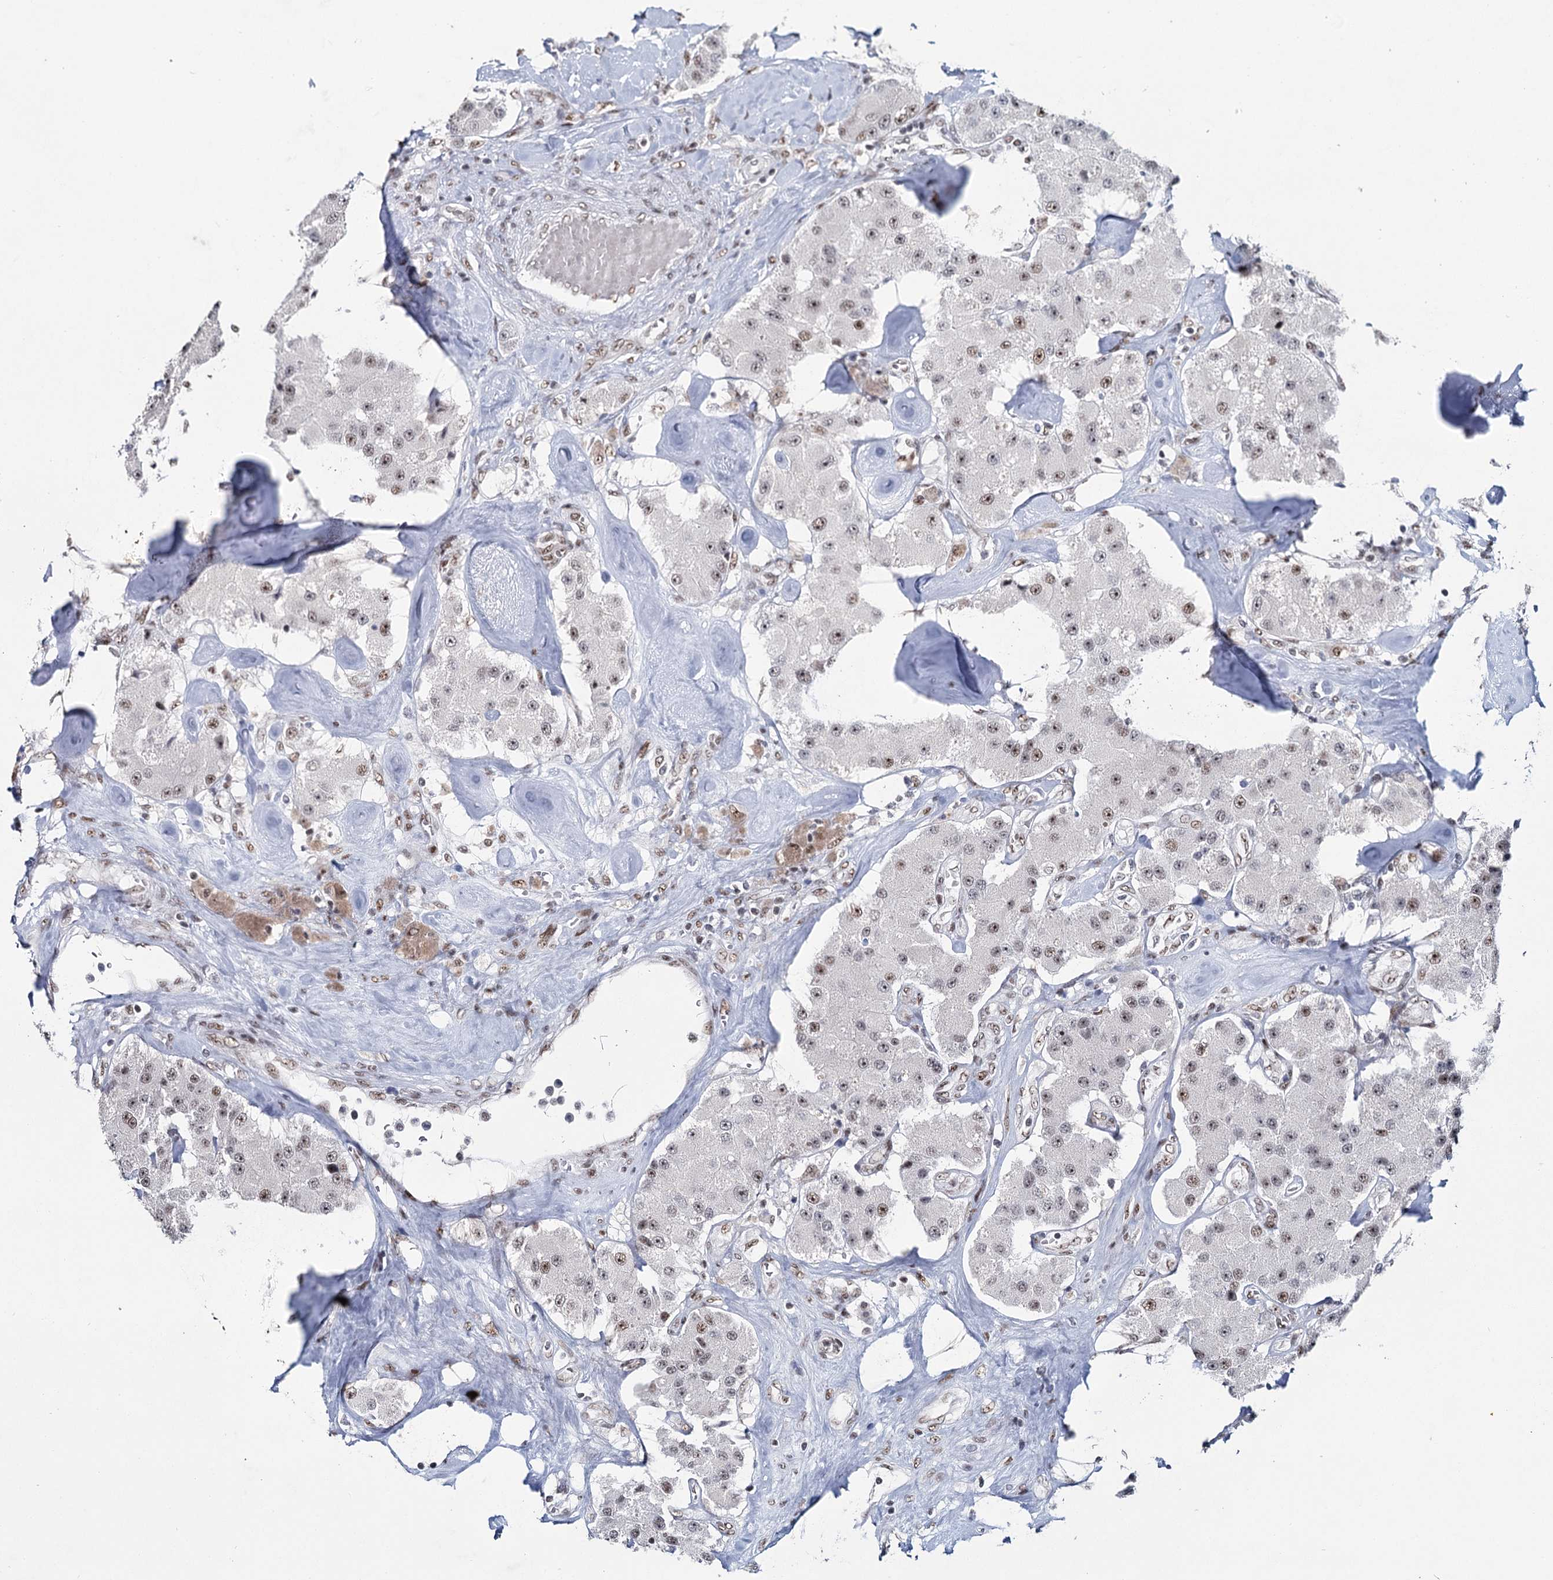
{"staining": {"intensity": "moderate", "quantity": ">75%", "location": "nuclear"}, "tissue": "carcinoid", "cell_type": "Tumor cells", "image_type": "cancer", "snomed": [{"axis": "morphology", "description": "Carcinoid, malignant, NOS"}, {"axis": "topography", "description": "Pancreas"}], "caption": "High-power microscopy captured an IHC image of carcinoid, revealing moderate nuclear staining in approximately >75% of tumor cells.", "gene": "SCAF8", "patient": {"sex": "male", "age": 41}}